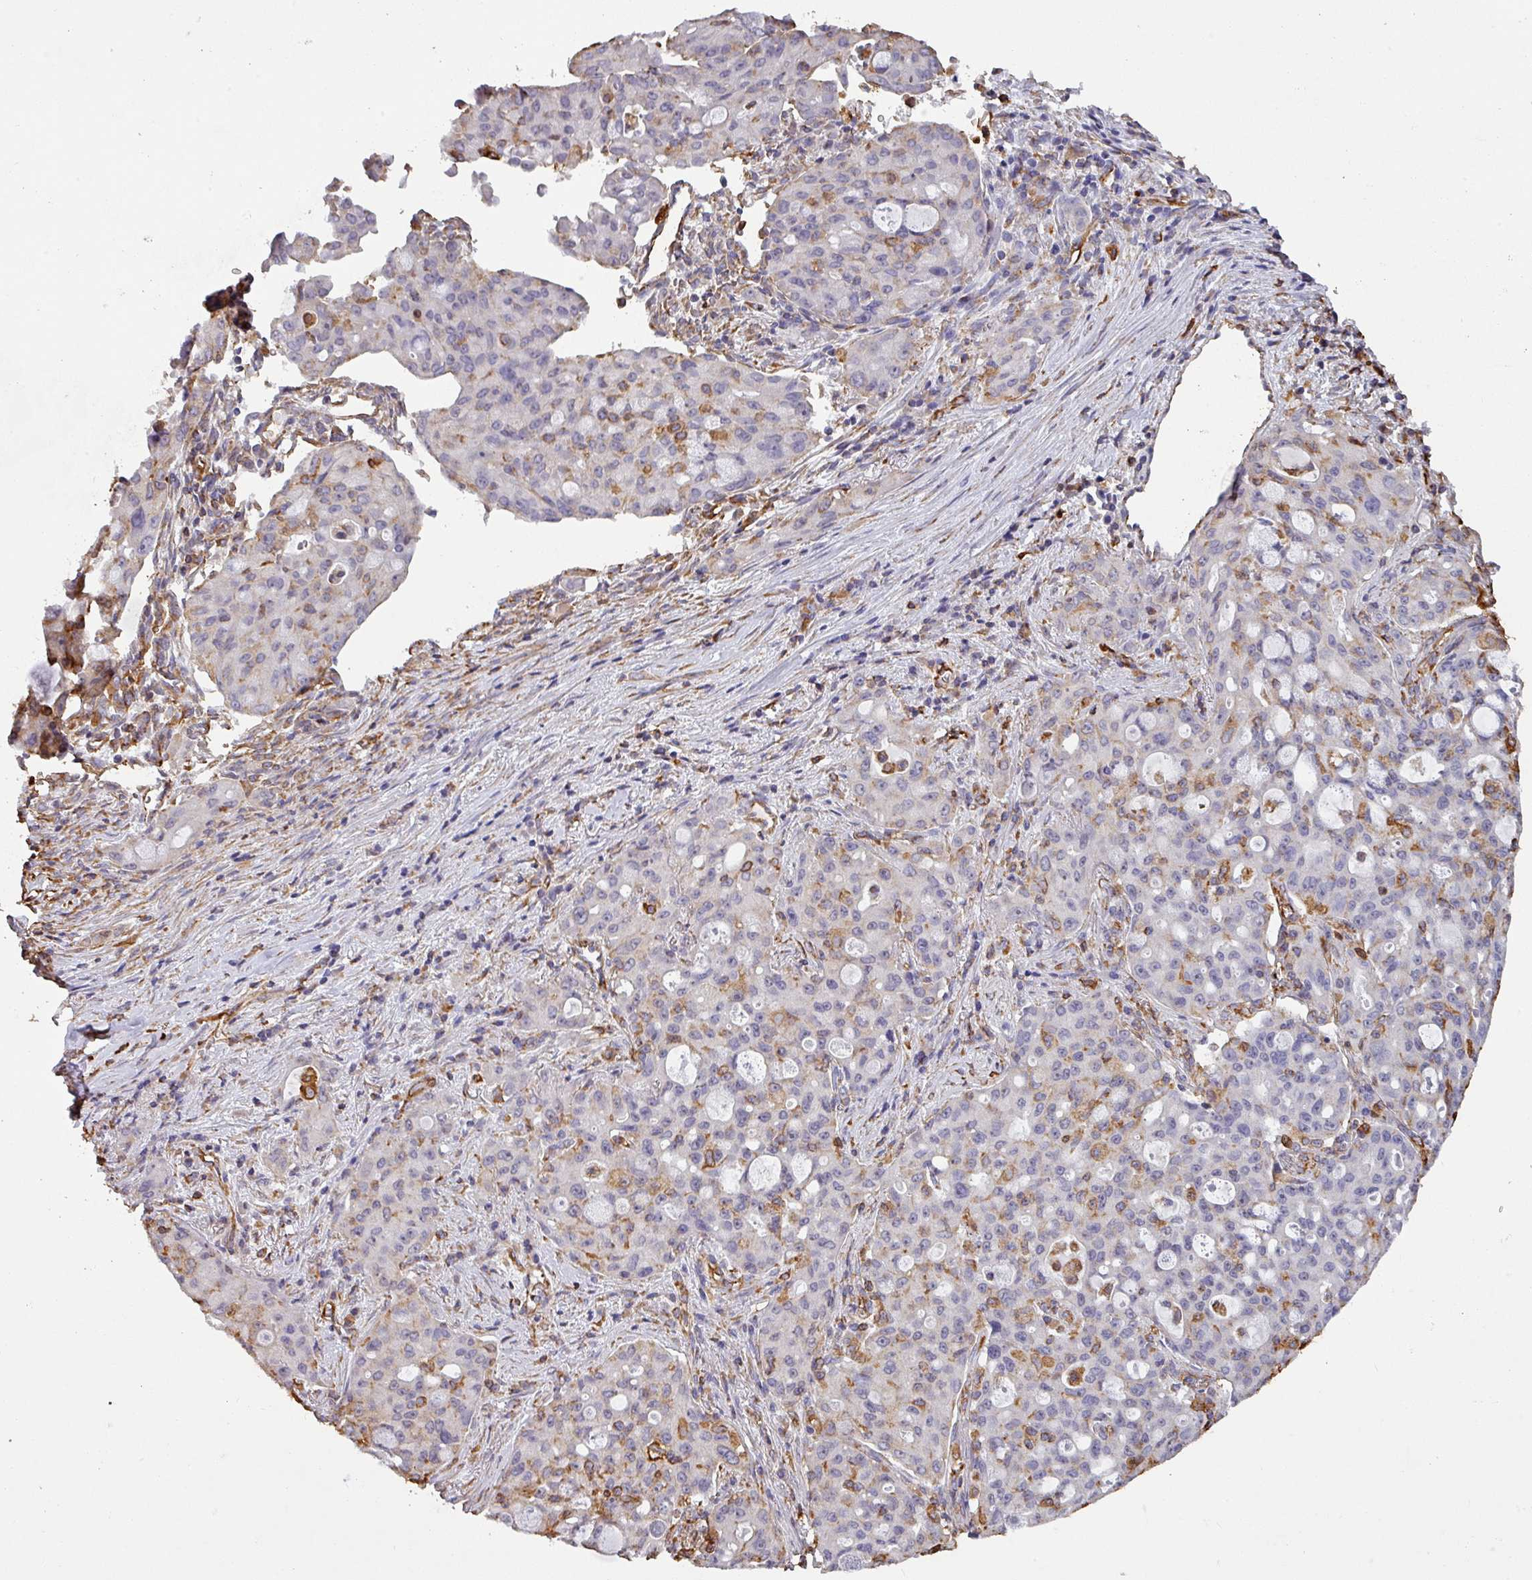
{"staining": {"intensity": "negative", "quantity": "none", "location": "none"}, "tissue": "lung cancer", "cell_type": "Tumor cells", "image_type": "cancer", "snomed": [{"axis": "morphology", "description": "Adenocarcinoma, NOS"}, {"axis": "topography", "description": "Lung"}], "caption": "Lung cancer (adenocarcinoma) was stained to show a protein in brown. There is no significant staining in tumor cells. (Brightfield microscopy of DAB immunohistochemistry at high magnification).", "gene": "ZNF280C", "patient": {"sex": "female", "age": 44}}